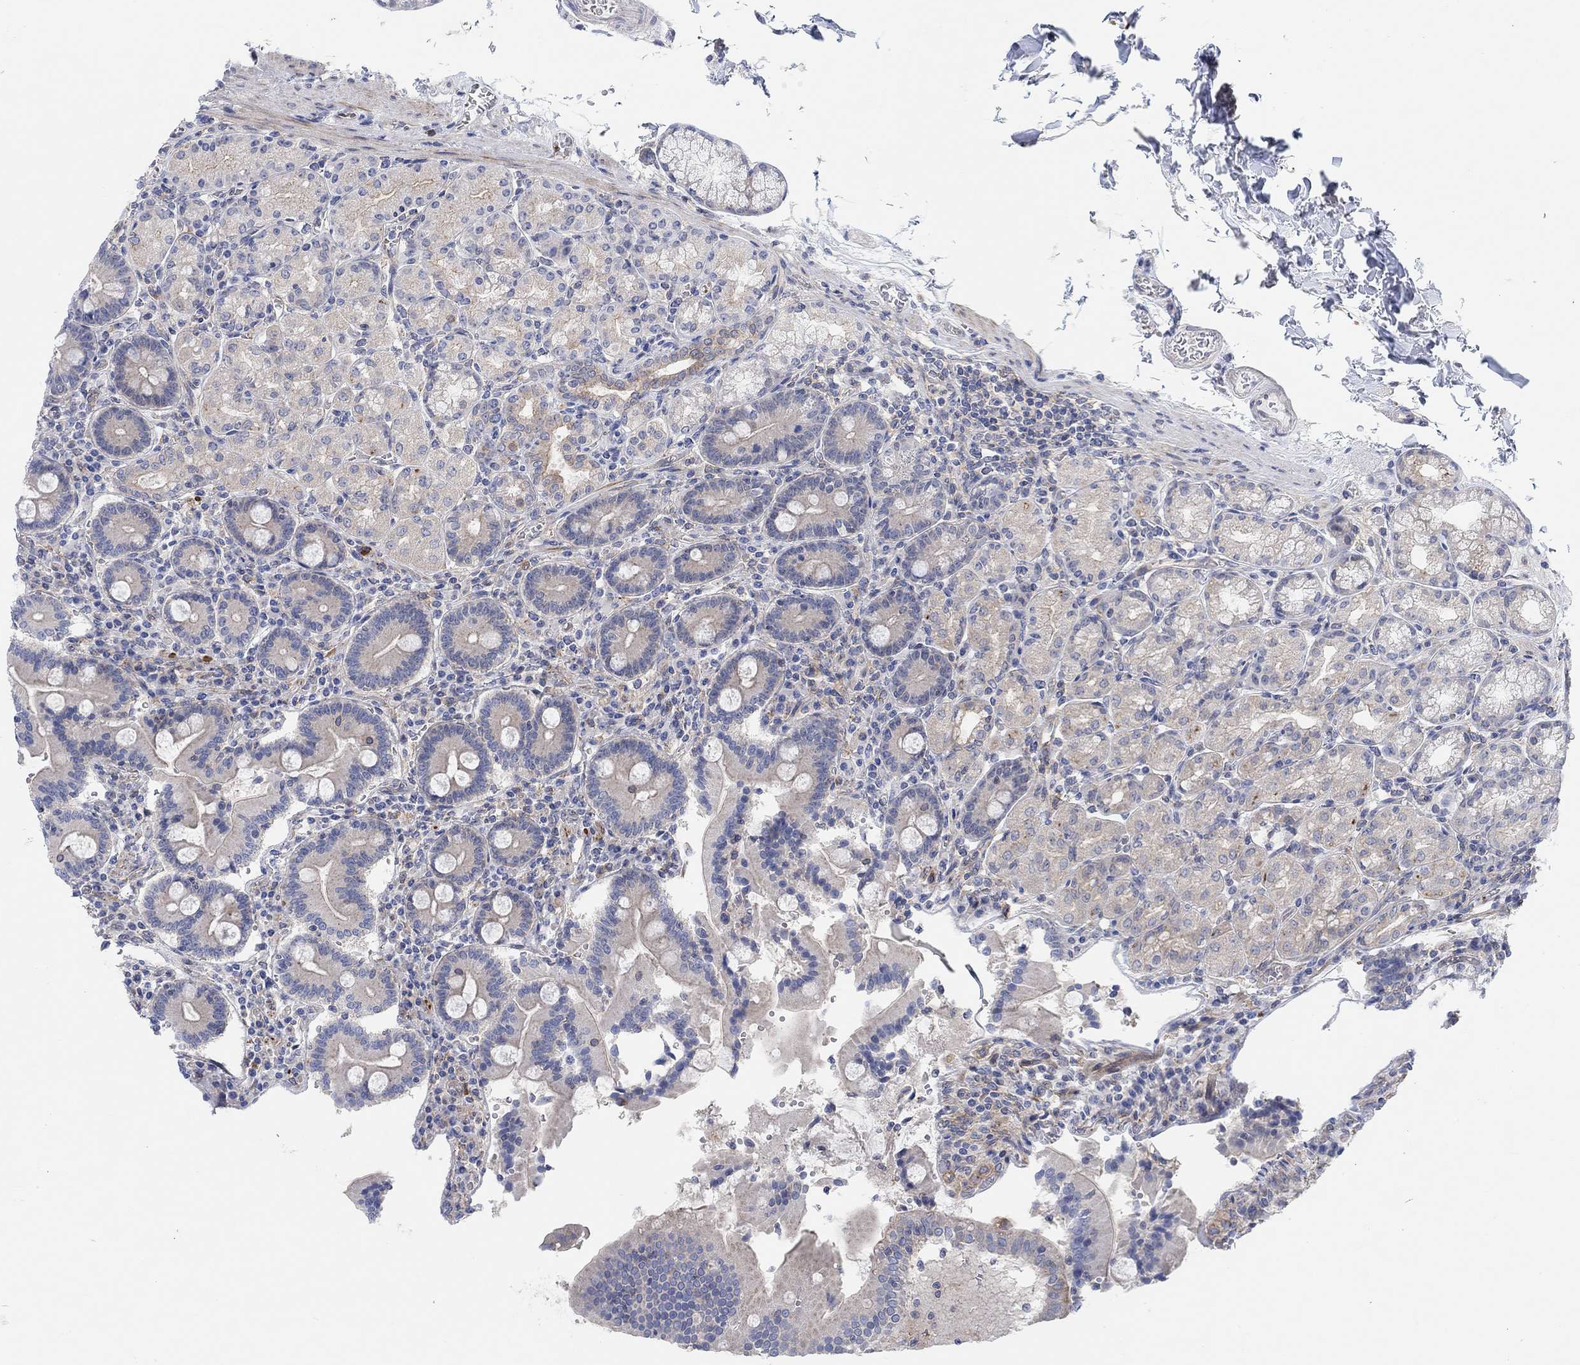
{"staining": {"intensity": "negative", "quantity": "none", "location": "none"}, "tissue": "duodenum", "cell_type": "Glandular cells", "image_type": "normal", "snomed": [{"axis": "morphology", "description": "Normal tissue, NOS"}, {"axis": "topography", "description": "Duodenum"}], "caption": "Immunohistochemical staining of normal human duodenum reveals no significant positivity in glandular cells. (DAB immunohistochemistry with hematoxylin counter stain).", "gene": "PMFBP1", "patient": {"sex": "female", "age": 62}}